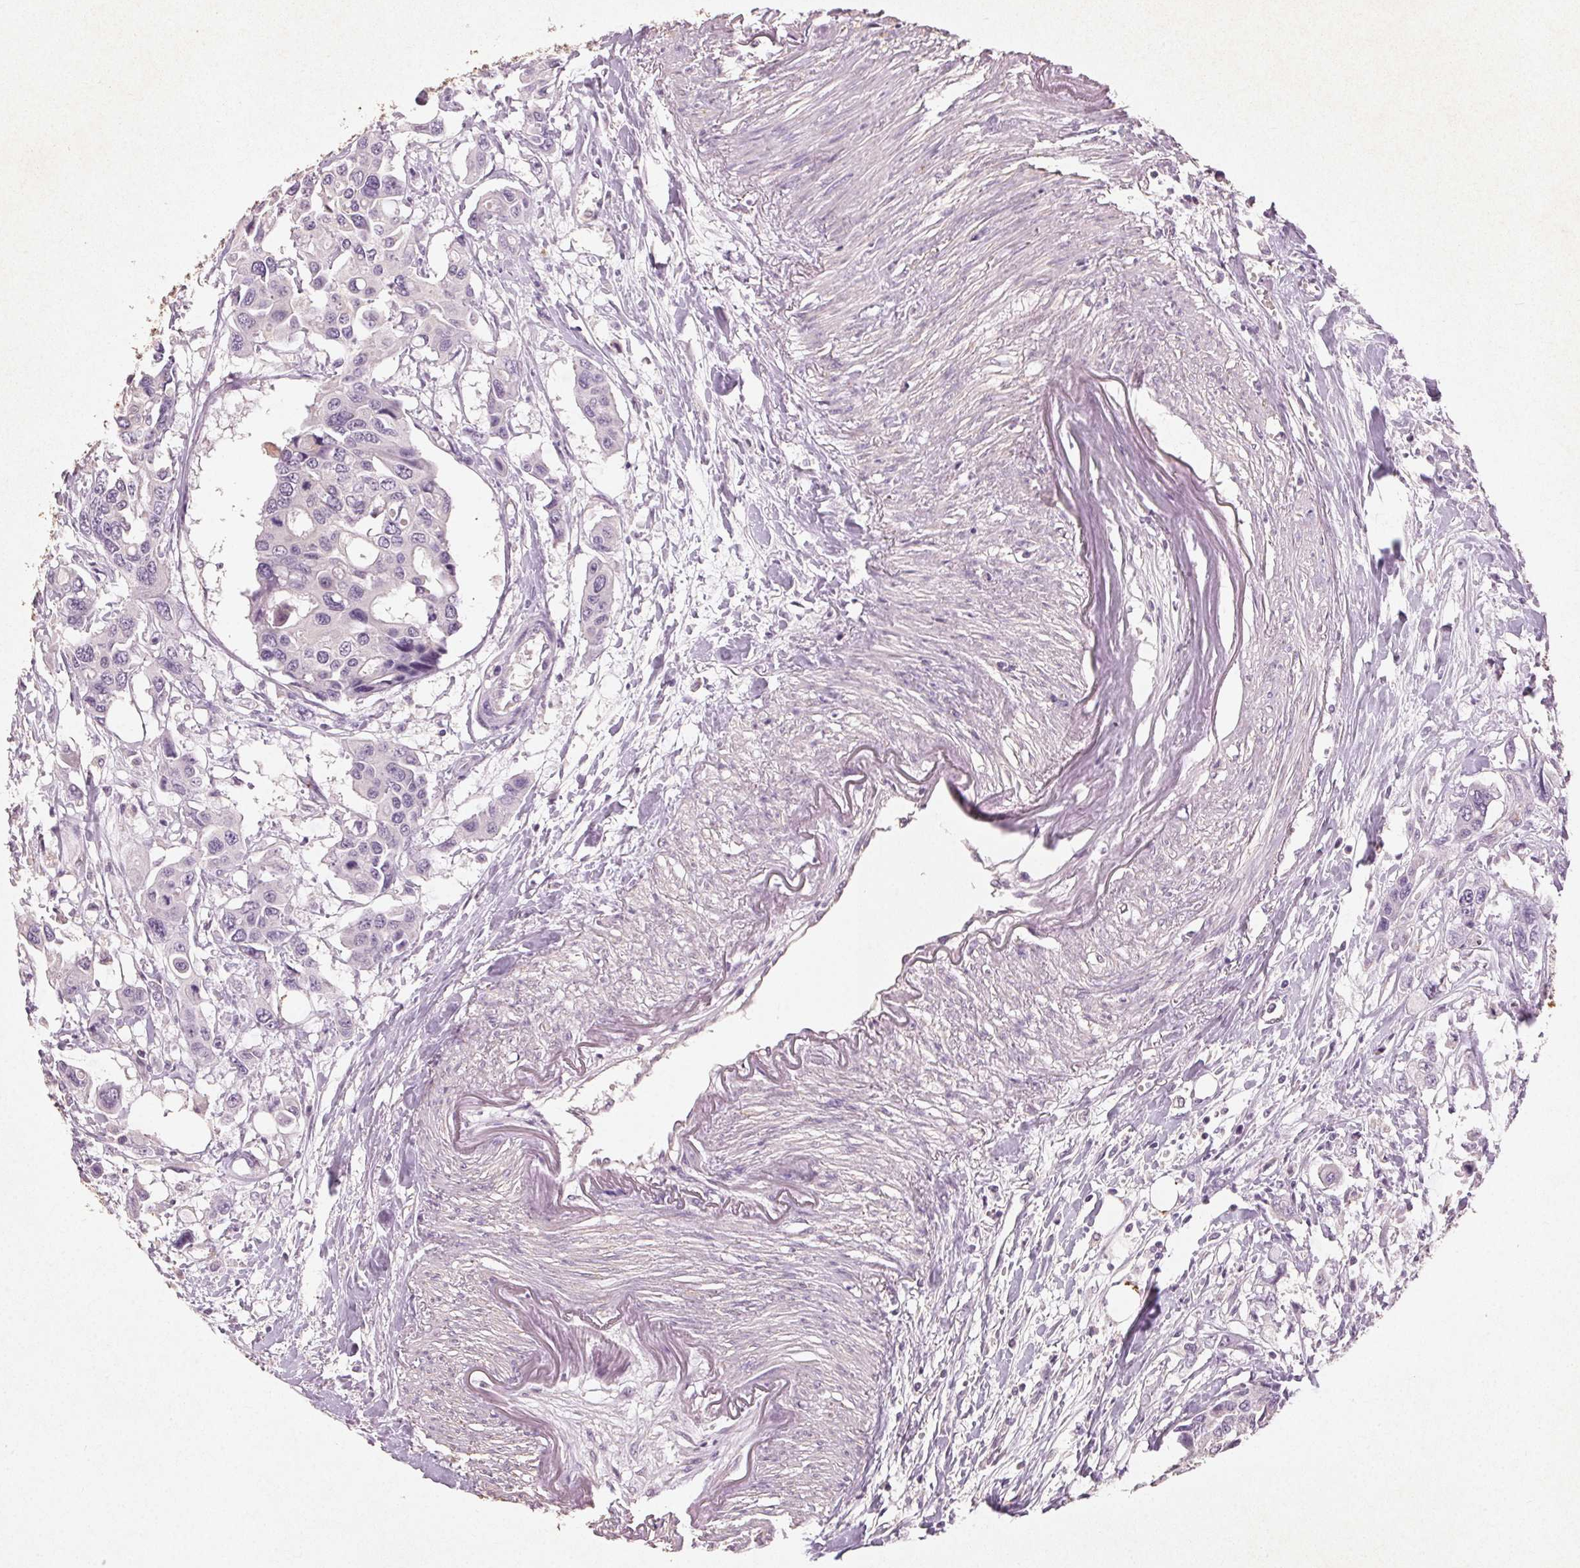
{"staining": {"intensity": "negative", "quantity": "none", "location": "none"}, "tissue": "colorectal cancer", "cell_type": "Tumor cells", "image_type": "cancer", "snomed": [{"axis": "morphology", "description": "Adenocarcinoma, NOS"}, {"axis": "topography", "description": "Colon"}], "caption": "Immunohistochemistry photomicrograph of human adenocarcinoma (colorectal) stained for a protein (brown), which displays no positivity in tumor cells.", "gene": "CLTRN", "patient": {"sex": "male", "age": 77}}